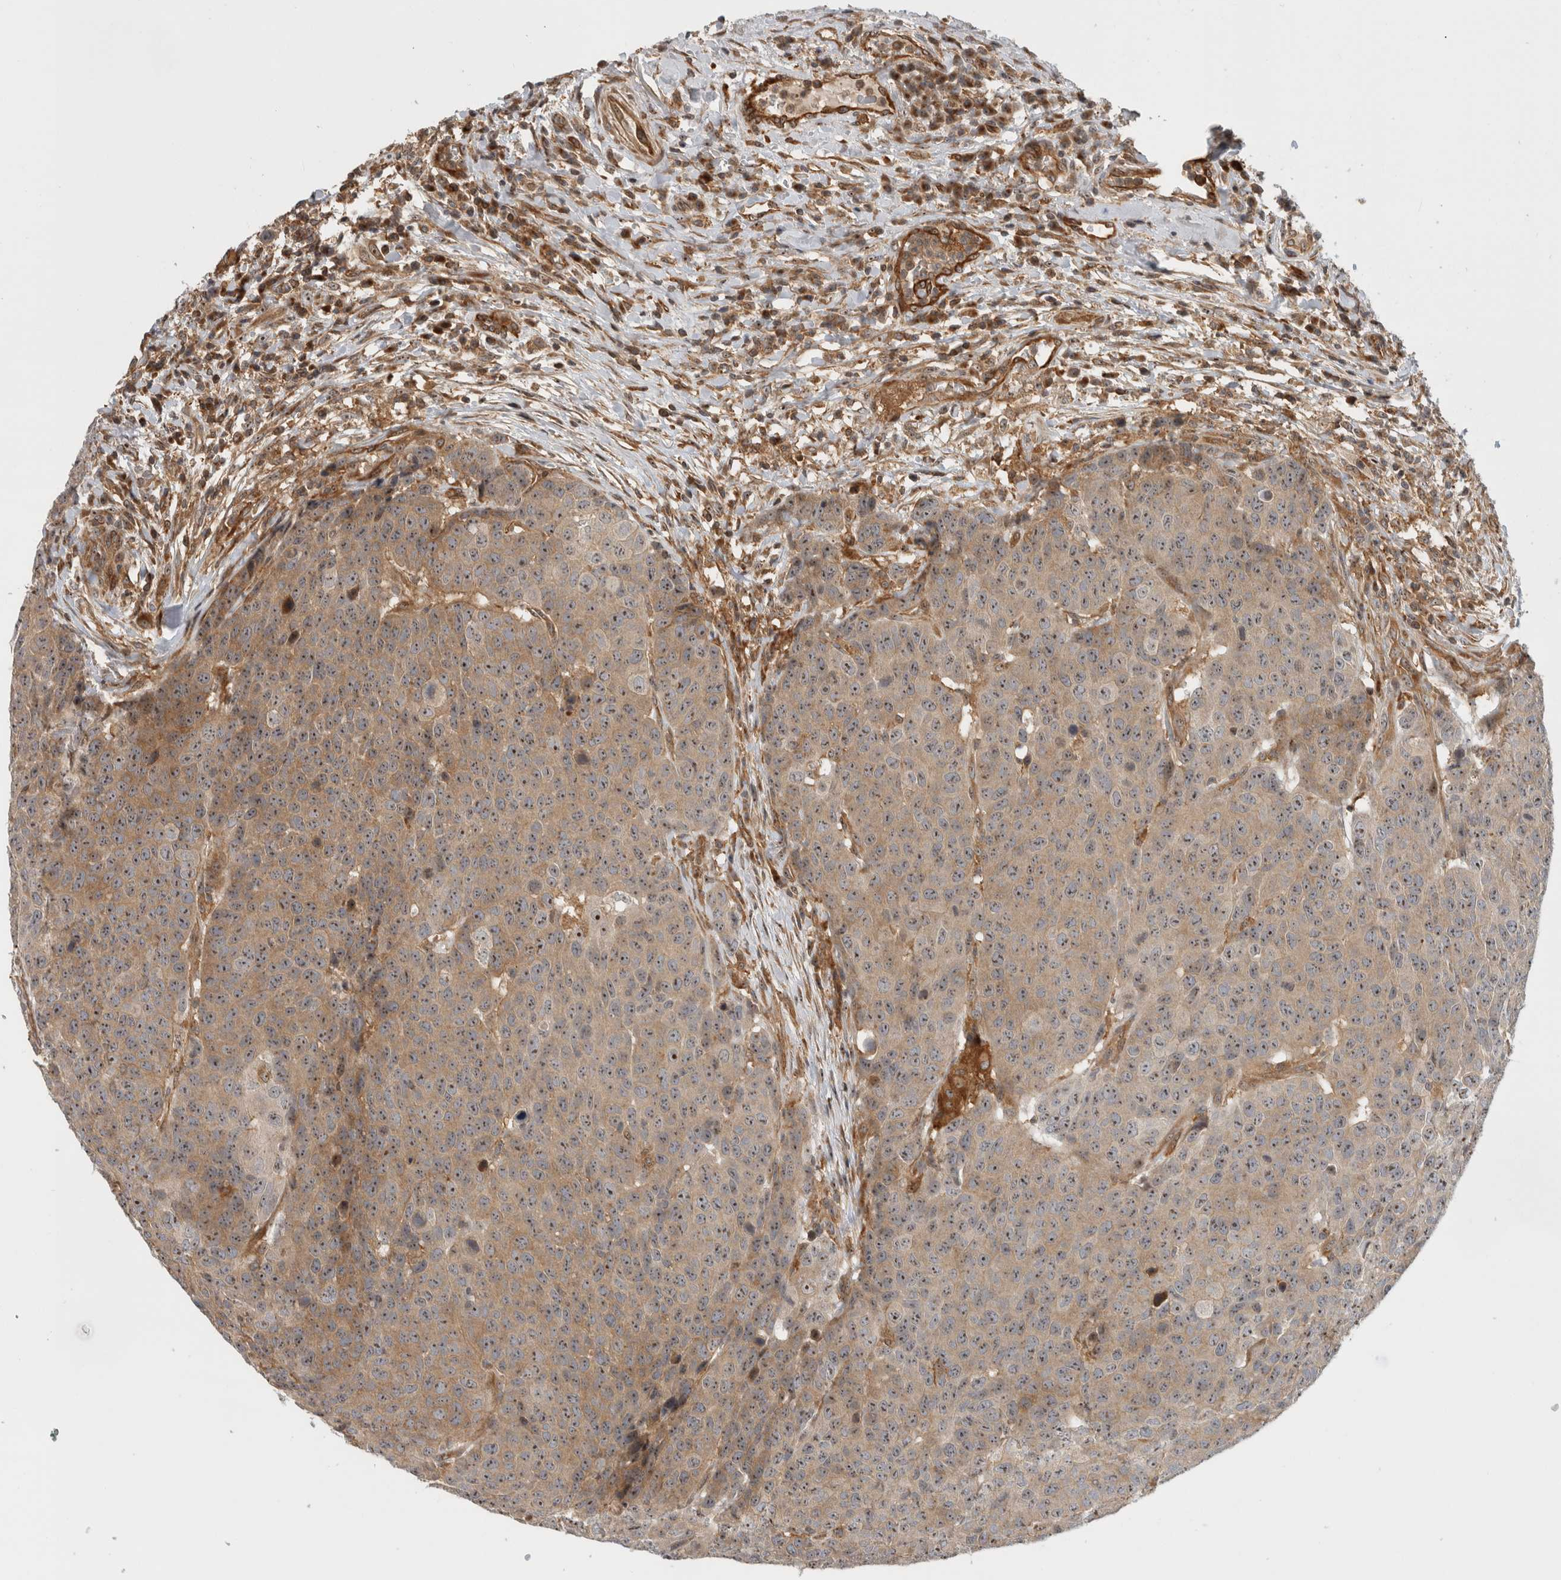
{"staining": {"intensity": "moderate", "quantity": ">75%", "location": "cytoplasmic/membranous,nuclear"}, "tissue": "head and neck cancer", "cell_type": "Tumor cells", "image_type": "cancer", "snomed": [{"axis": "morphology", "description": "Squamous cell carcinoma, NOS"}, {"axis": "topography", "description": "Head-Neck"}], "caption": "Head and neck cancer stained with immunohistochemistry shows moderate cytoplasmic/membranous and nuclear expression in approximately >75% of tumor cells.", "gene": "WASF2", "patient": {"sex": "male", "age": 66}}